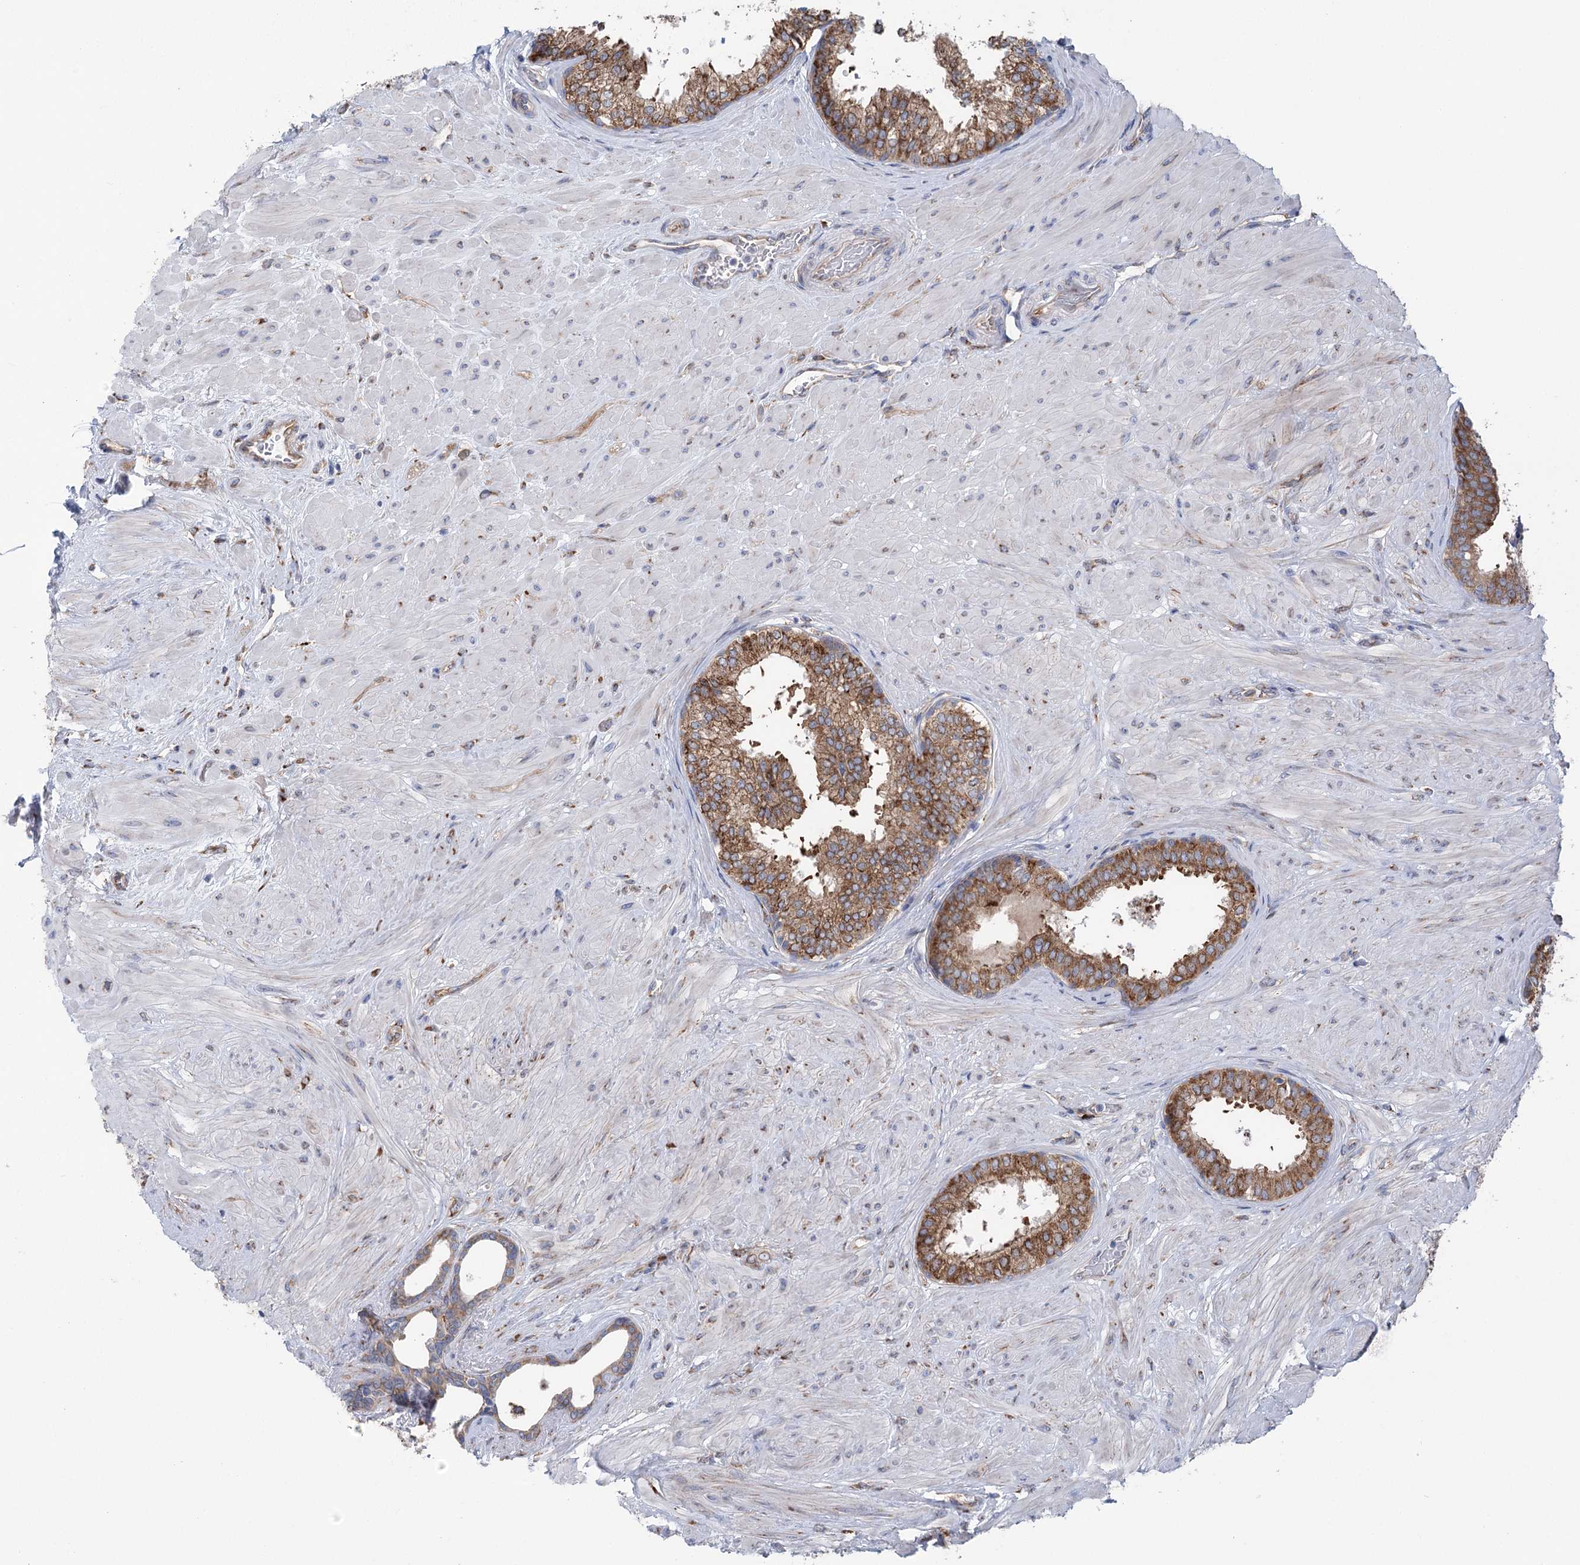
{"staining": {"intensity": "moderate", "quantity": "25%-75%", "location": "cytoplasmic/membranous"}, "tissue": "prostate", "cell_type": "Glandular cells", "image_type": "normal", "snomed": [{"axis": "morphology", "description": "Normal tissue, NOS"}, {"axis": "topography", "description": "Prostate"}], "caption": "Brown immunohistochemical staining in unremarkable prostate exhibits moderate cytoplasmic/membranous staining in approximately 25%-75% of glandular cells.", "gene": "METTL24", "patient": {"sex": "male", "age": 48}}